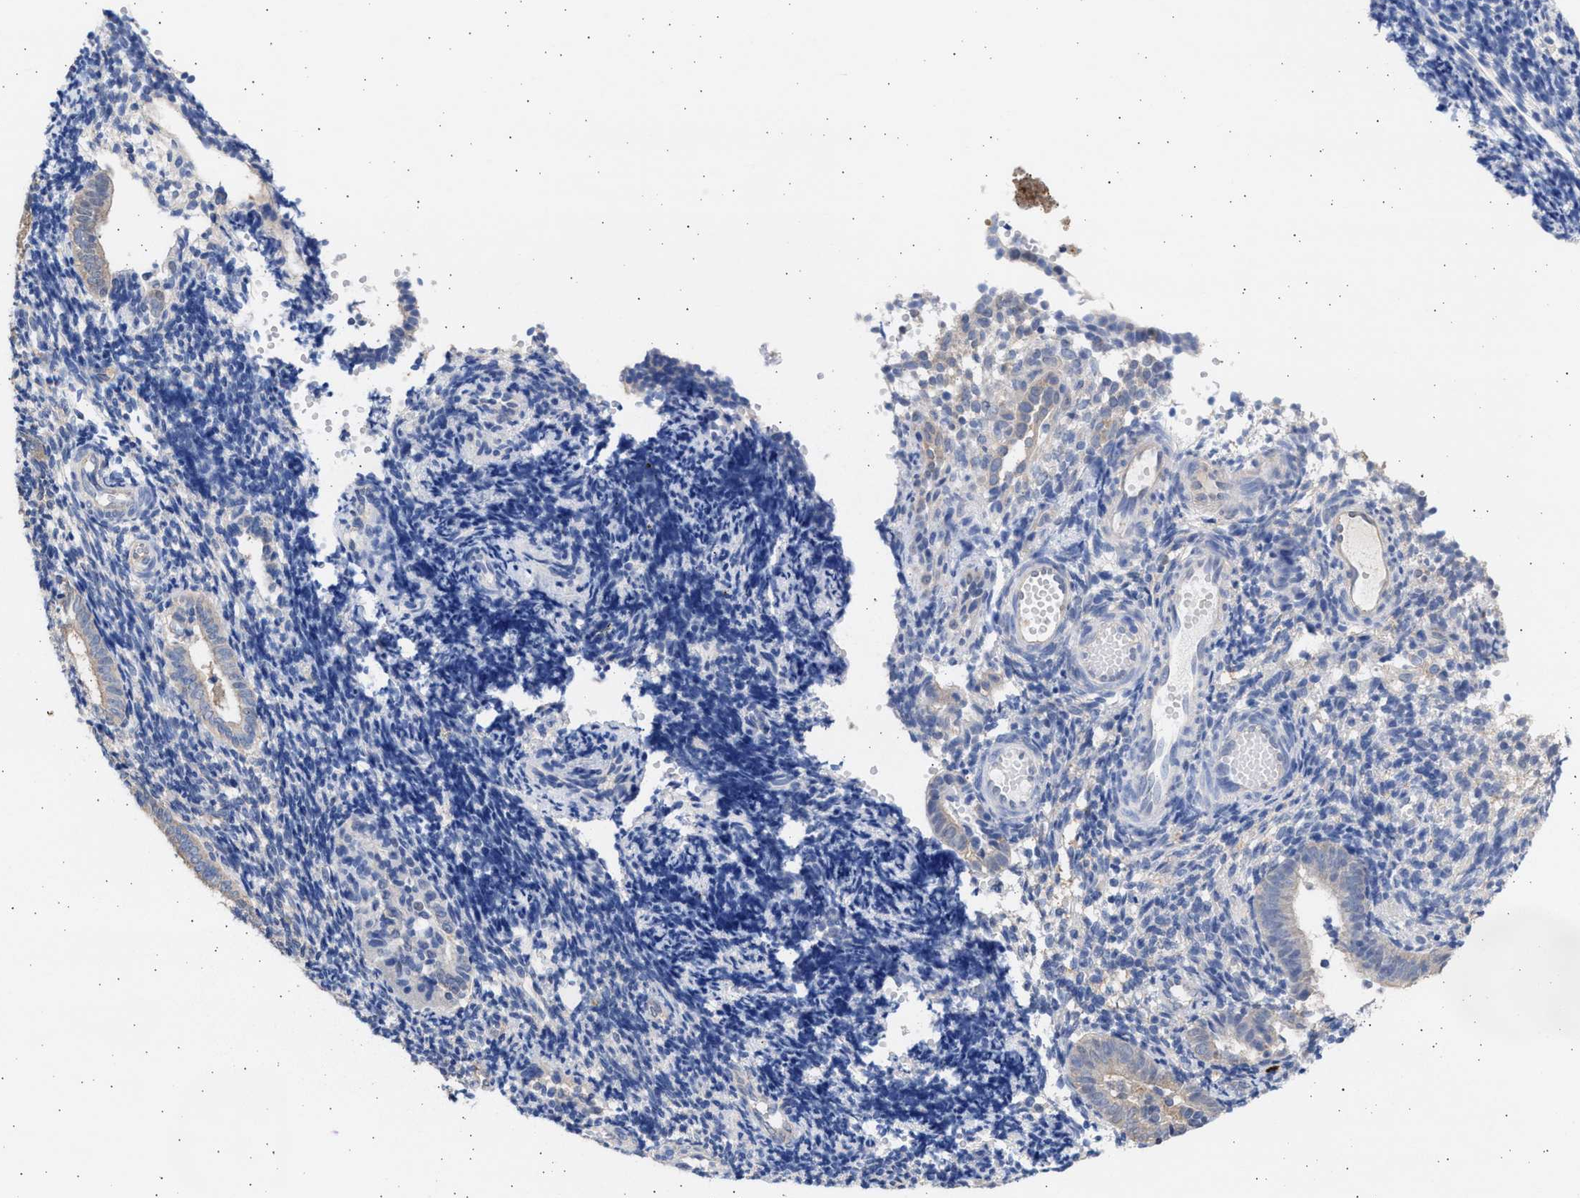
{"staining": {"intensity": "weak", "quantity": "<25%", "location": "cytoplasmic/membranous"}, "tissue": "endometrium", "cell_type": "Cells in endometrial stroma", "image_type": "normal", "snomed": [{"axis": "morphology", "description": "Normal tissue, NOS"}, {"axis": "topography", "description": "Uterus"}, {"axis": "topography", "description": "Endometrium"}], "caption": "The immunohistochemistry (IHC) photomicrograph has no significant staining in cells in endometrial stroma of endometrium.", "gene": "ALDOC", "patient": {"sex": "female", "age": 33}}